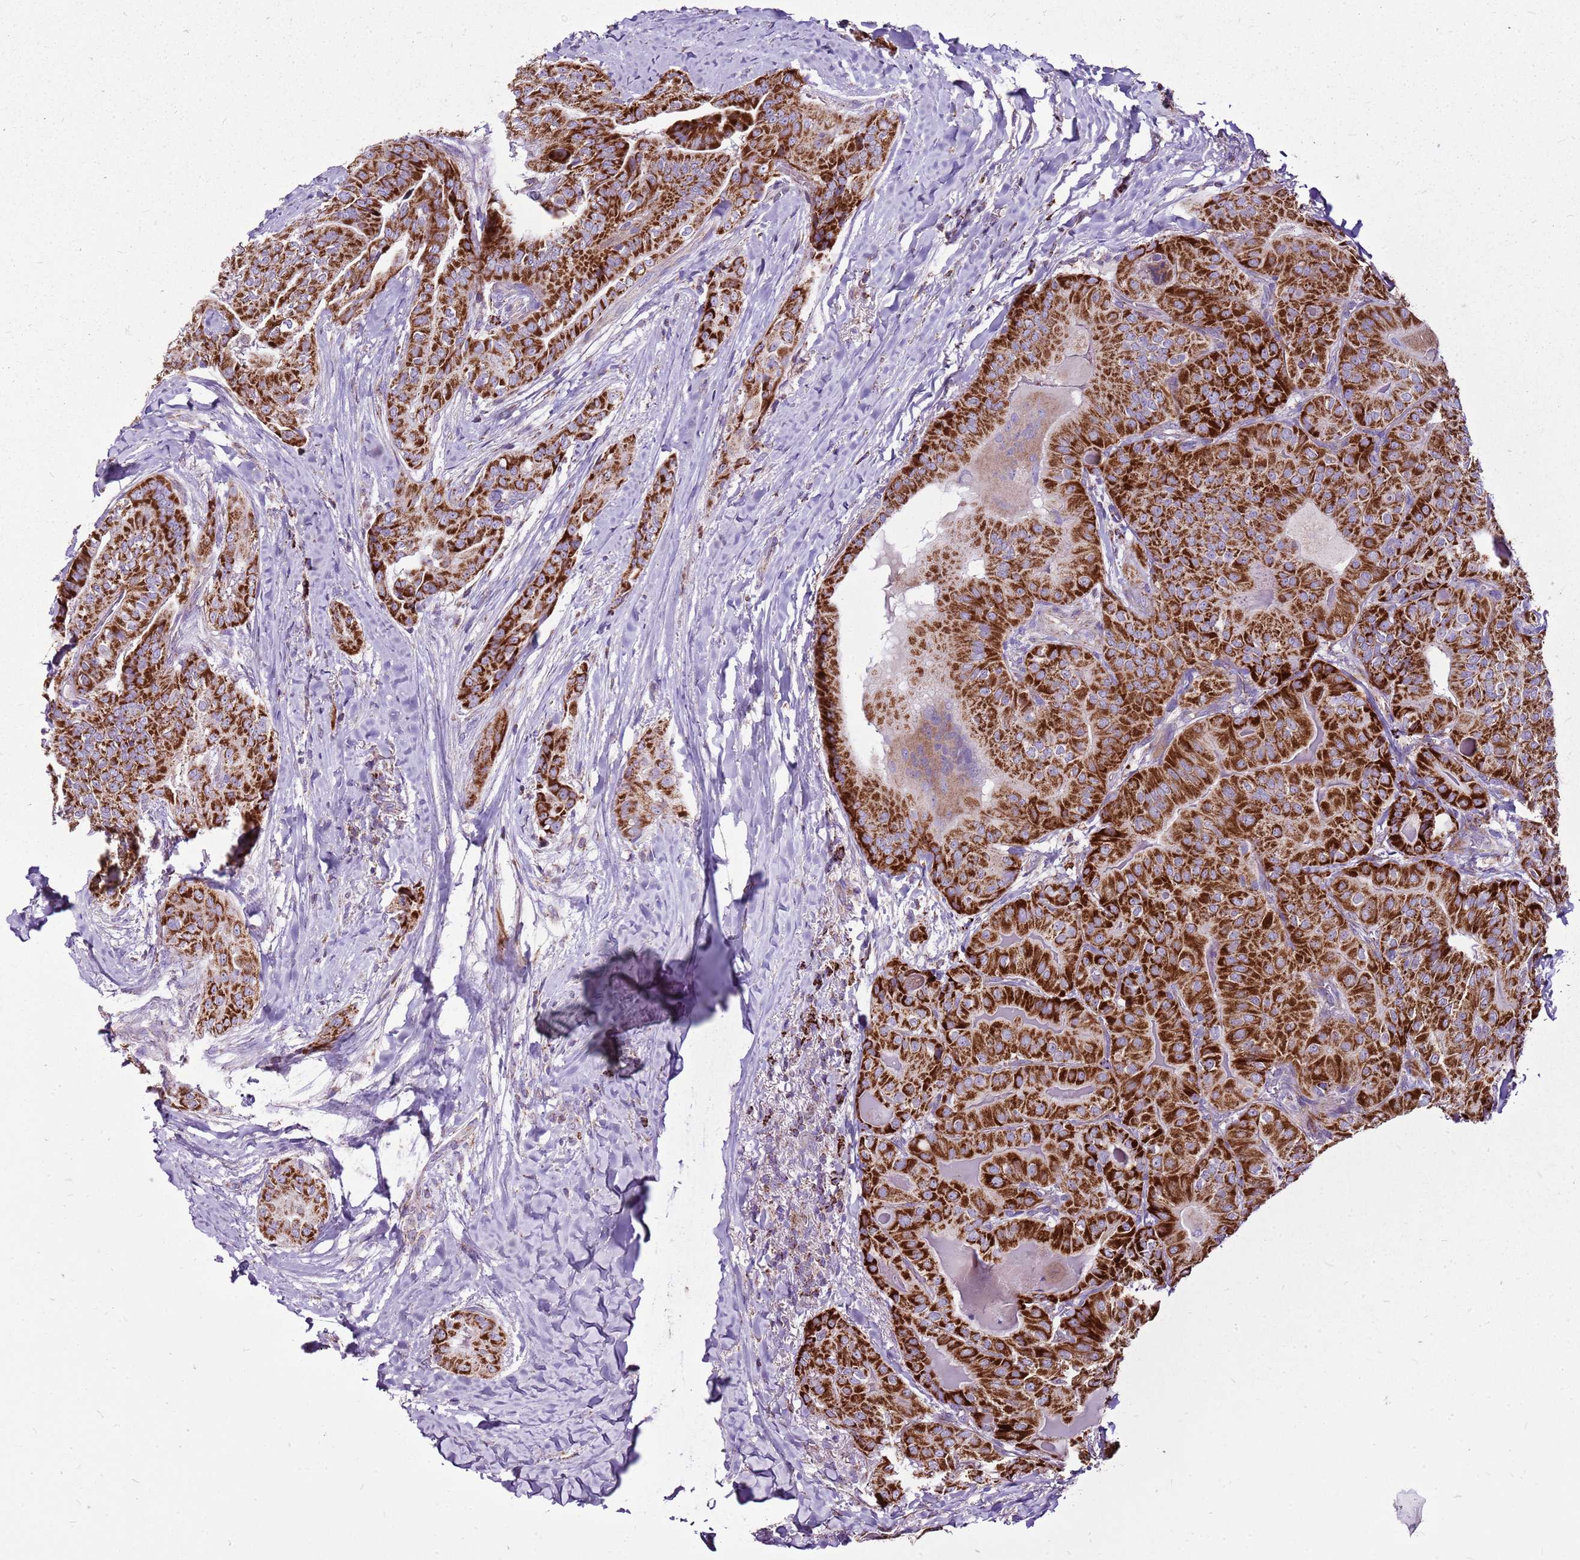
{"staining": {"intensity": "strong", "quantity": ">75%", "location": "cytoplasmic/membranous"}, "tissue": "thyroid cancer", "cell_type": "Tumor cells", "image_type": "cancer", "snomed": [{"axis": "morphology", "description": "Papillary adenocarcinoma, NOS"}, {"axis": "topography", "description": "Thyroid gland"}], "caption": "Immunohistochemistry (IHC) image of neoplastic tissue: thyroid cancer (papillary adenocarcinoma) stained using immunohistochemistry (IHC) displays high levels of strong protein expression localized specifically in the cytoplasmic/membranous of tumor cells, appearing as a cytoplasmic/membranous brown color.", "gene": "GCDH", "patient": {"sex": "female", "age": 68}}